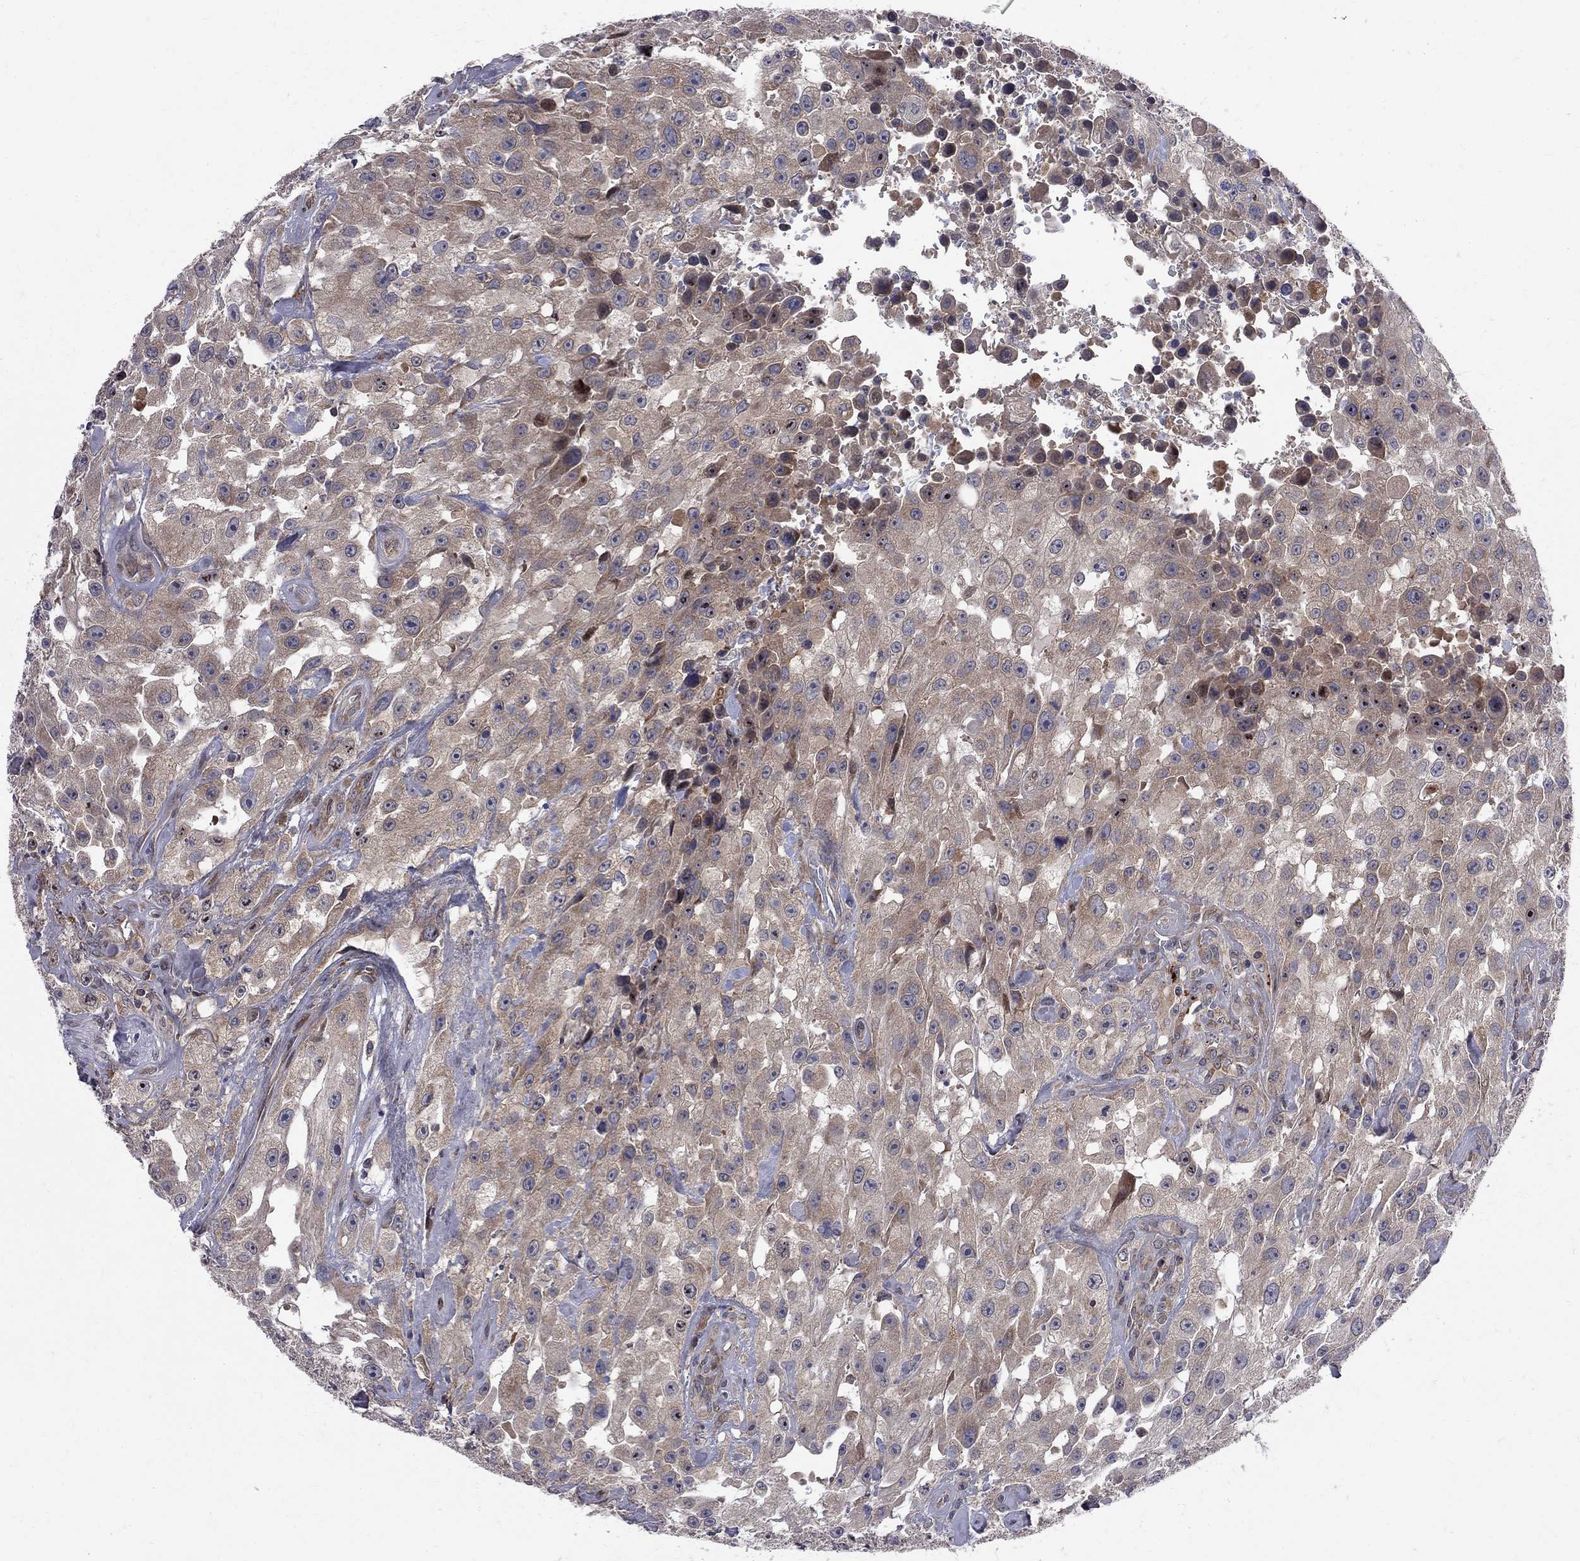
{"staining": {"intensity": "weak", "quantity": ">75%", "location": "cytoplasmic/membranous"}, "tissue": "urothelial cancer", "cell_type": "Tumor cells", "image_type": "cancer", "snomed": [{"axis": "morphology", "description": "Urothelial carcinoma, High grade"}, {"axis": "topography", "description": "Urinary bladder"}], "caption": "A photomicrograph of human urothelial cancer stained for a protein exhibits weak cytoplasmic/membranous brown staining in tumor cells. The protein of interest is shown in brown color, while the nuclei are stained blue.", "gene": "CNOT11", "patient": {"sex": "male", "age": 79}}